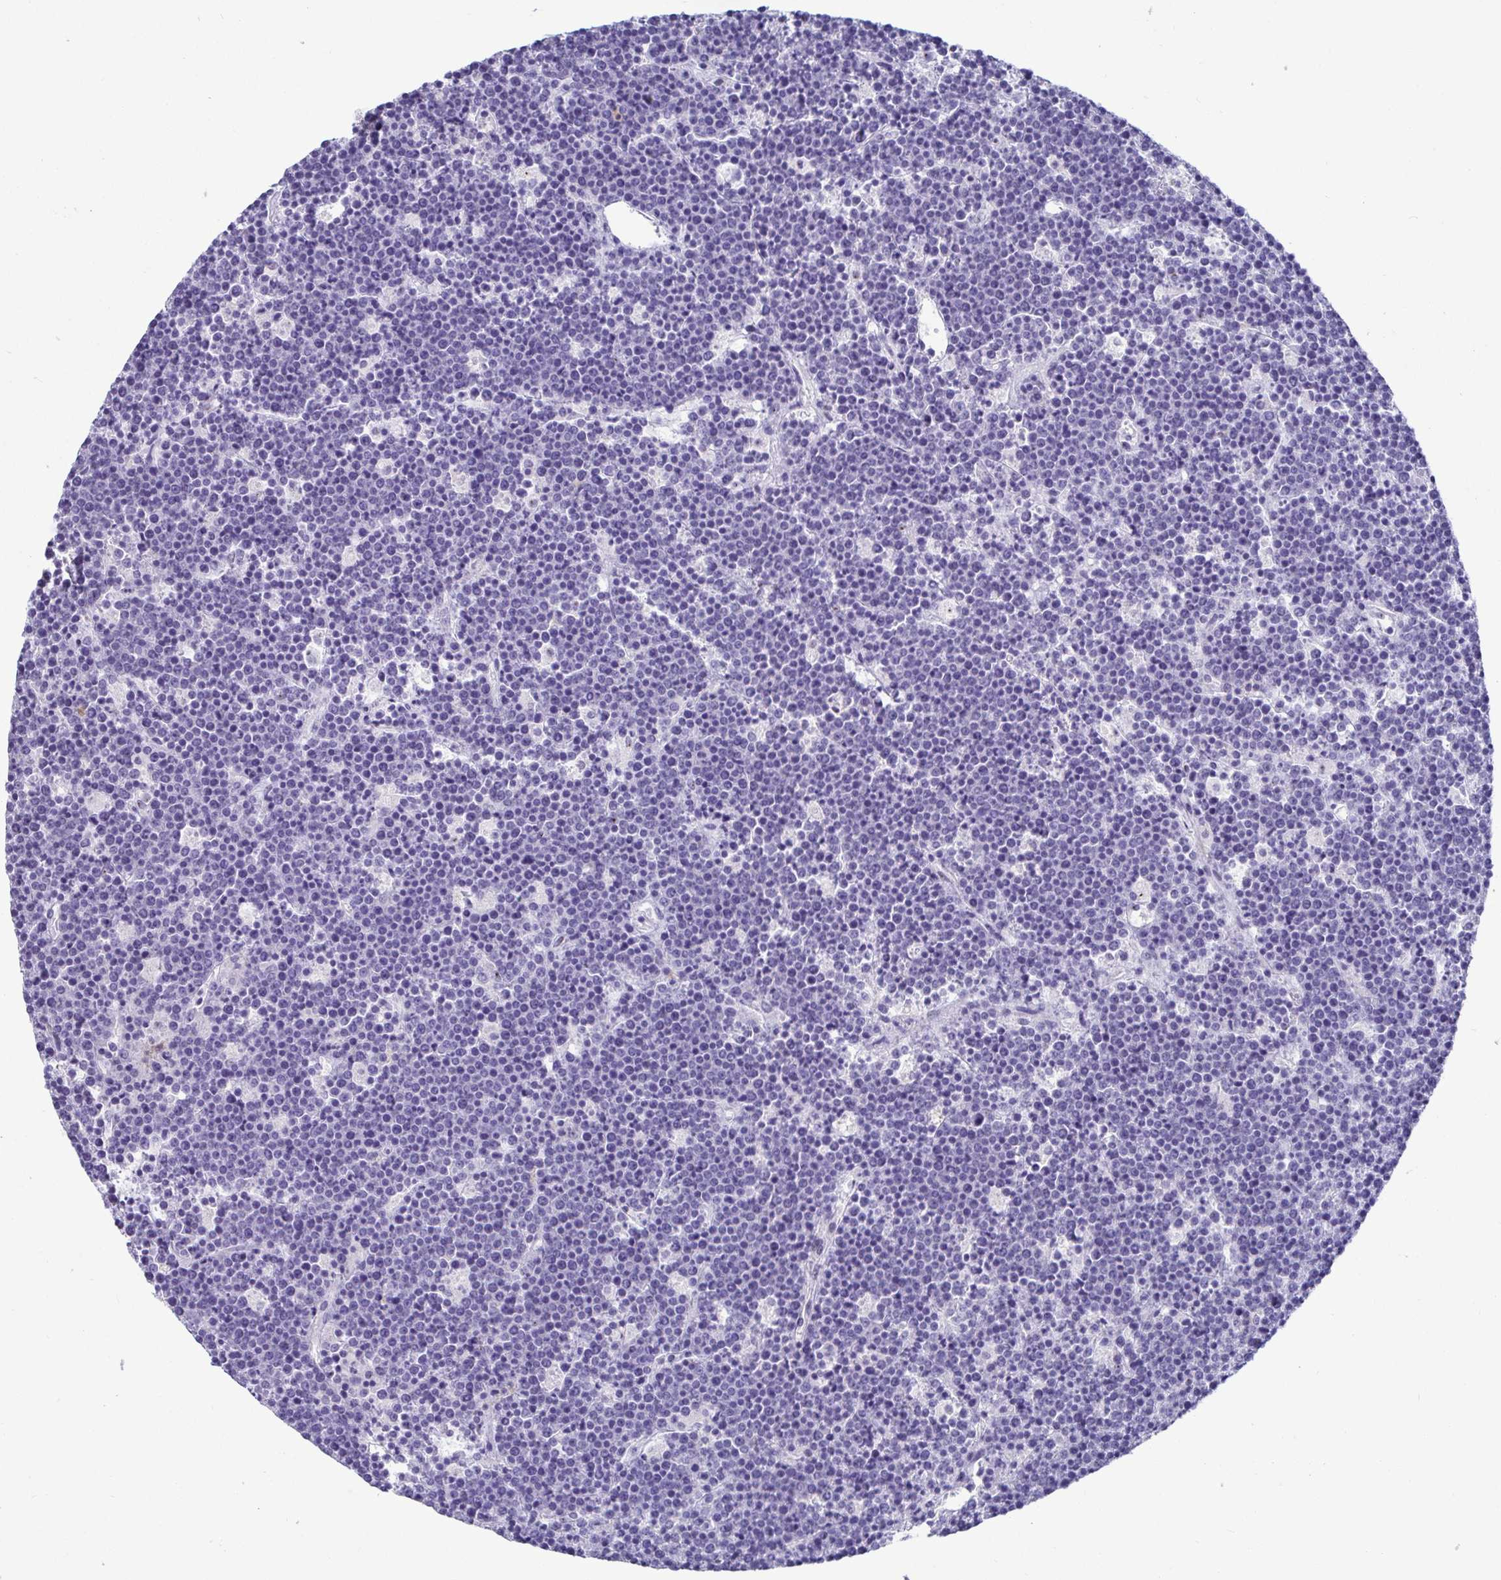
{"staining": {"intensity": "negative", "quantity": "none", "location": "none"}, "tissue": "lymphoma", "cell_type": "Tumor cells", "image_type": "cancer", "snomed": [{"axis": "morphology", "description": "Malignant lymphoma, non-Hodgkin's type, High grade"}, {"axis": "topography", "description": "Ovary"}], "caption": "A high-resolution image shows IHC staining of high-grade malignant lymphoma, non-Hodgkin's type, which shows no significant positivity in tumor cells. The staining was performed using DAB (3,3'-diaminobenzidine) to visualize the protein expression in brown, while the nuclei were stained in blue with hematoxylin (Magnification: 20x).", "gene": "TMEM241", "patient": {"sex": "female", "age": 56}}